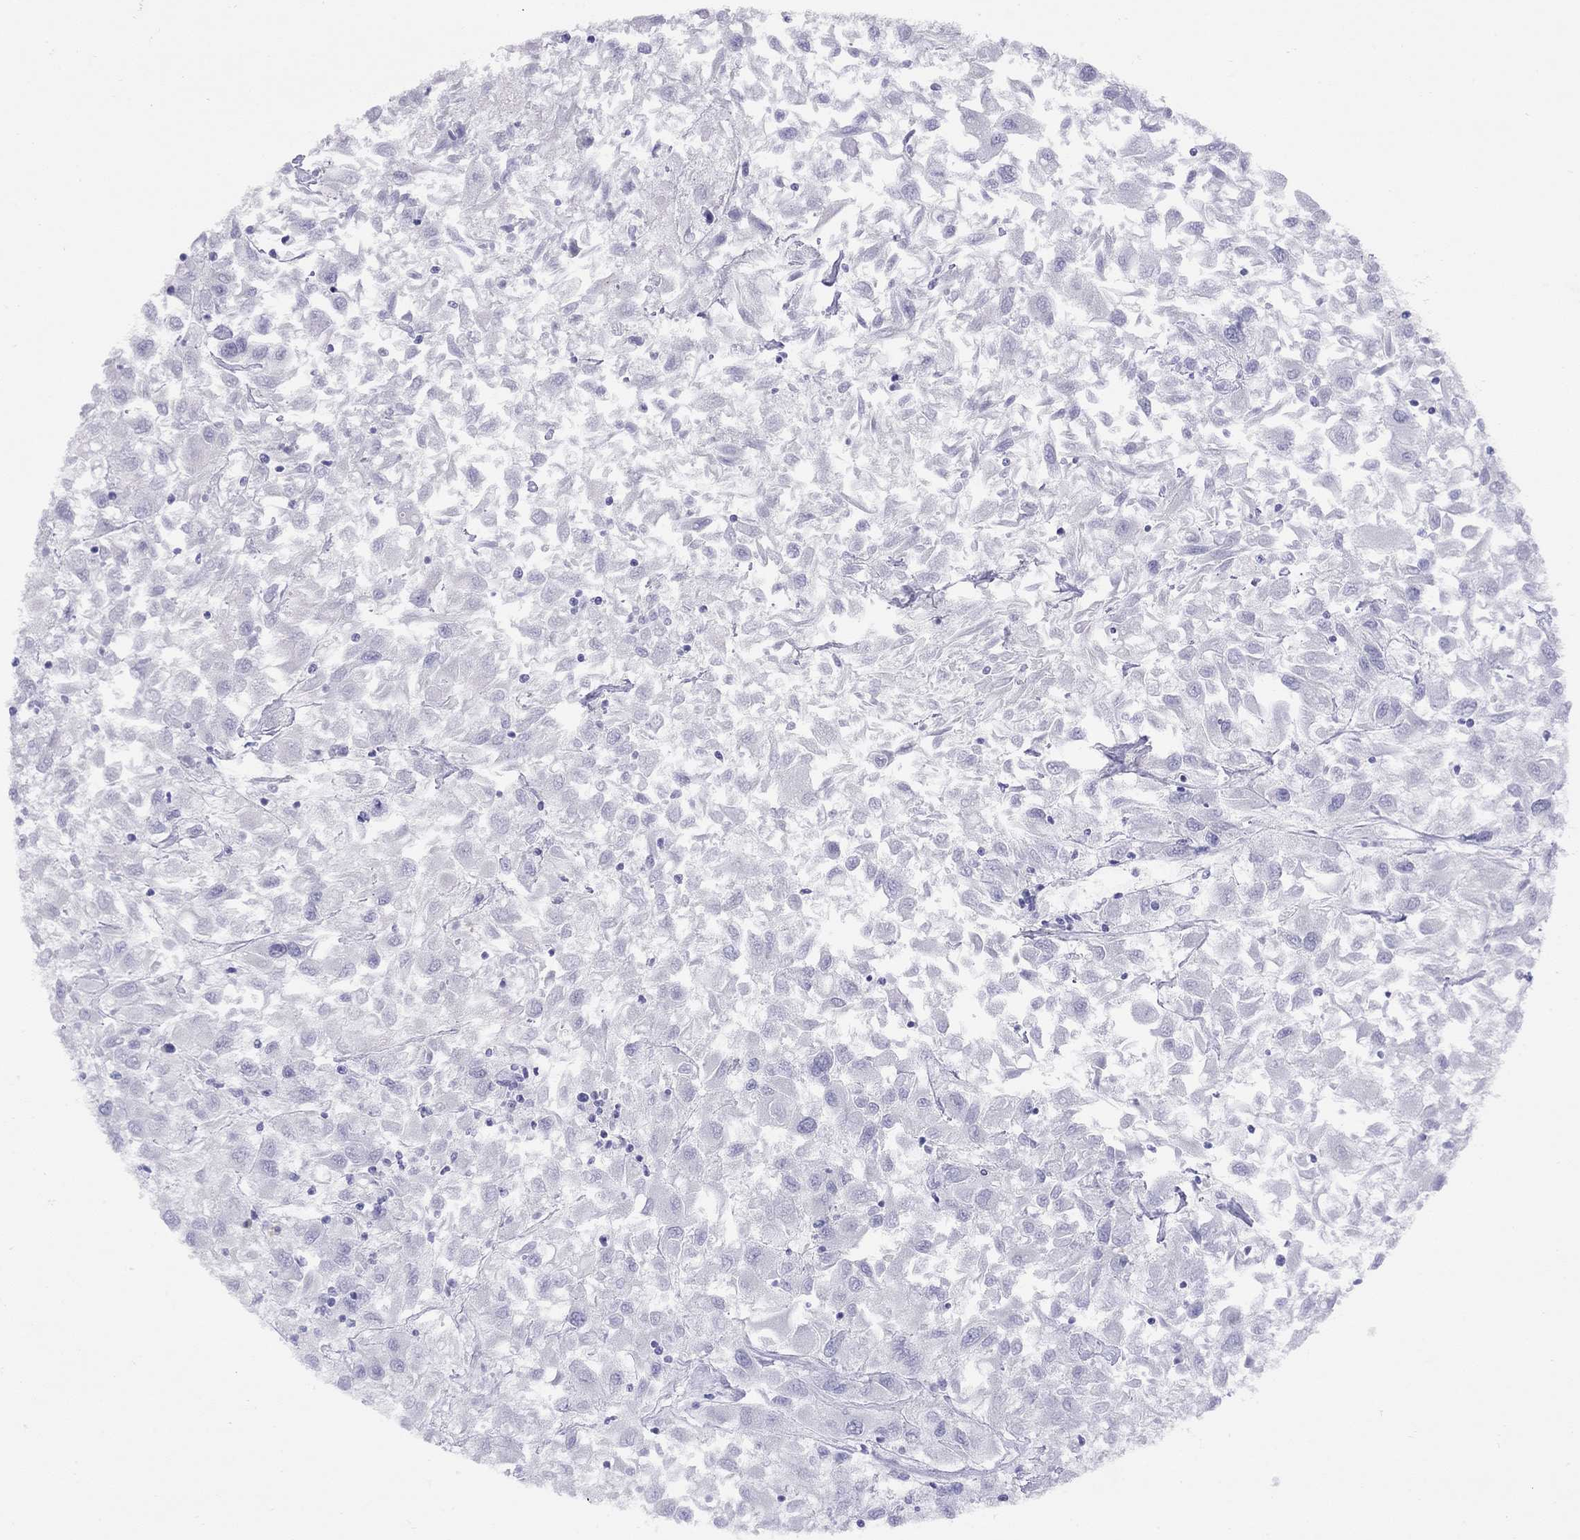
{"staining": {"intensity": "negative", "quantity": "none", "location": "none"}, "tissue": "renal cancer", "cell_type": "Tumor cells", "image_type": "cancer", "snomed": [{"axis": "morphology", "description": "Adenocarcinoma, NOS"}, {"axis": "topography", "description": "Kidney"}], "caption": "The photomicrograph demonstrates no staining of tumor cells in renal adenocarcinoma.", "gene": "GRIA2", "patient": {"sex": "female", "age": 76}}